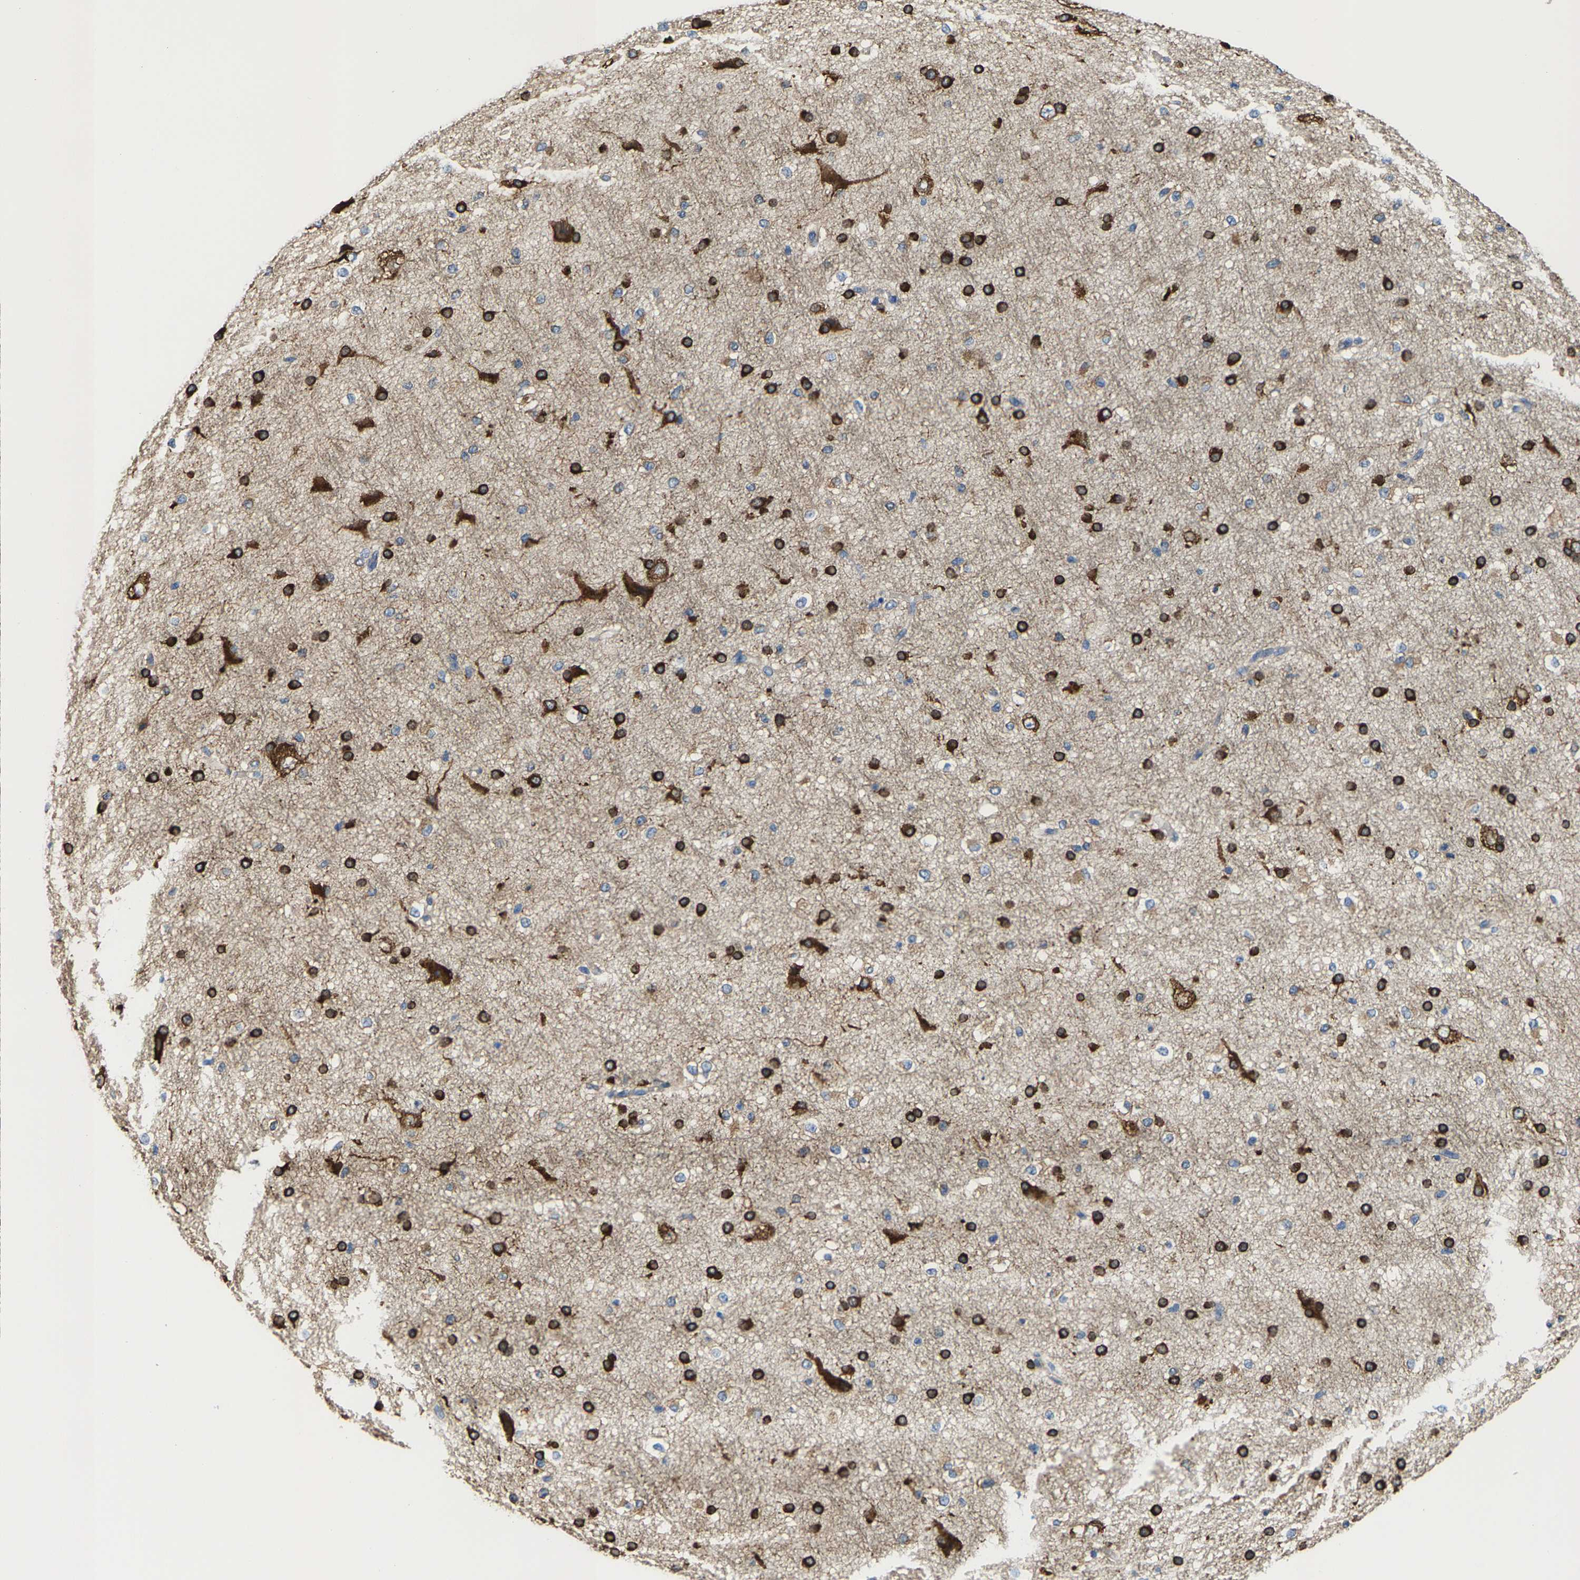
{"staining": {"intensity": "negative", "quantity": "none", "location": "none"}, "tissue": "cerebral cortex", "cell_type": "Endothelial cells", "image_type": "normal", "snomed": [{"axis": "morphology", "description": "Normal tissue, NOS"}, {"axis": "morphology", "description": "Developmental malformation"}, {"axis": "topography", "description": "Cerebral cortex"}], "caption": "This micrograph is of benign cerebral cortex stained with immunohistochemistry (IHC) to label a protein in brown with the nuclei are counter-stained blue. There is no expression in endothelial cells. (Brightfield microscopy of DAB (3,3'-diaminobenzidine) IHC at high magnification).", "gene": "DSCAM", "patient": {"sex": "female", "age": 30}}